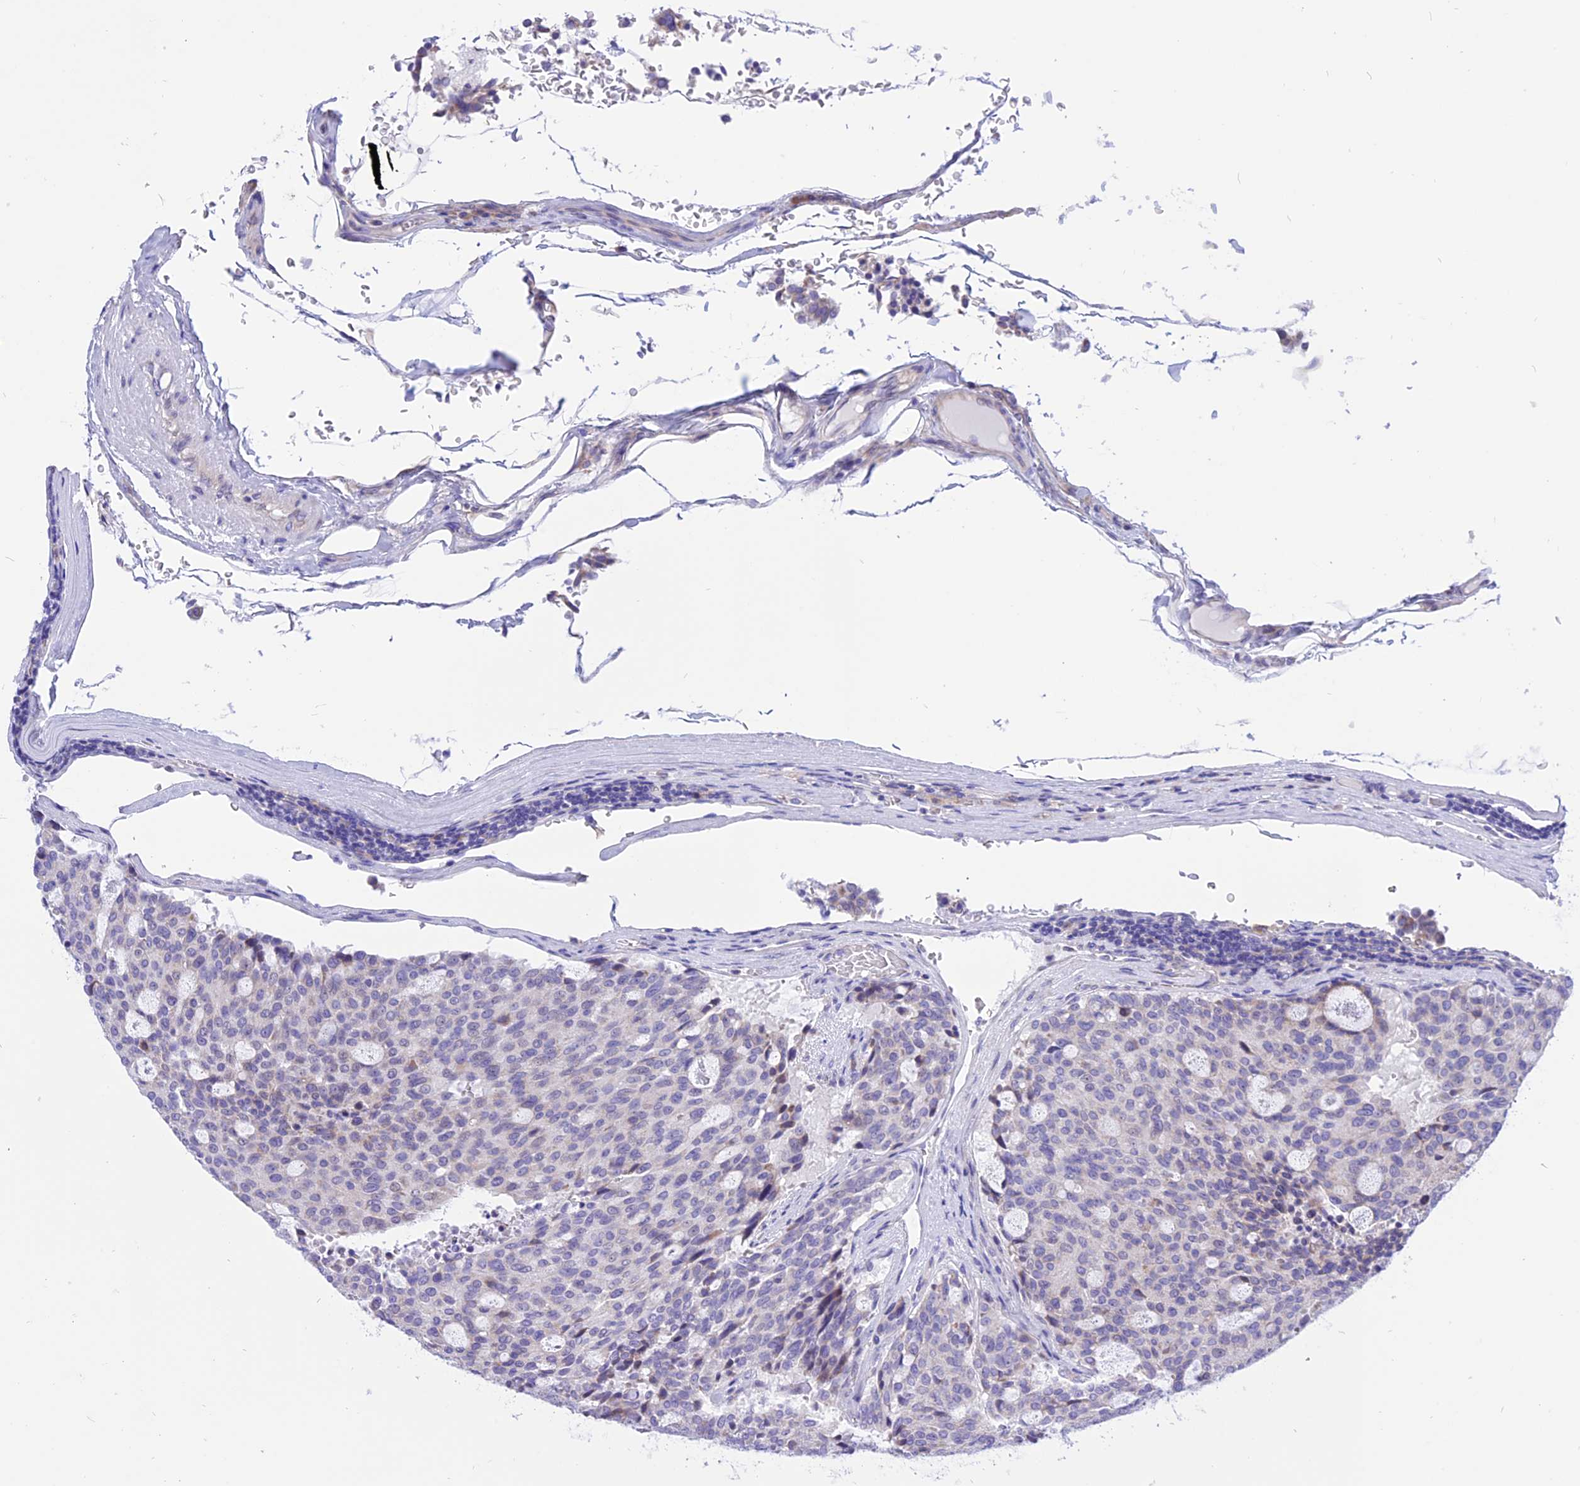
{"staining": {"intensity": "negative", "quantity": "none", "location": "none"}, "tissue": "carcinoid", "cell_type": "Tumor cells", "image_type": "cancer", "snomed": [{"axis": "morphology", "description": "Carcinoid, malignant, NOS"}, {"axis": "topography", "description": "Pancreas"}], "caption": "Protein analysis of malignant carcinoid demonstrates no significant positivity in tumor cells.", "gene": "ARMCX6", "patient": {"sex": "female", "age": 54}}